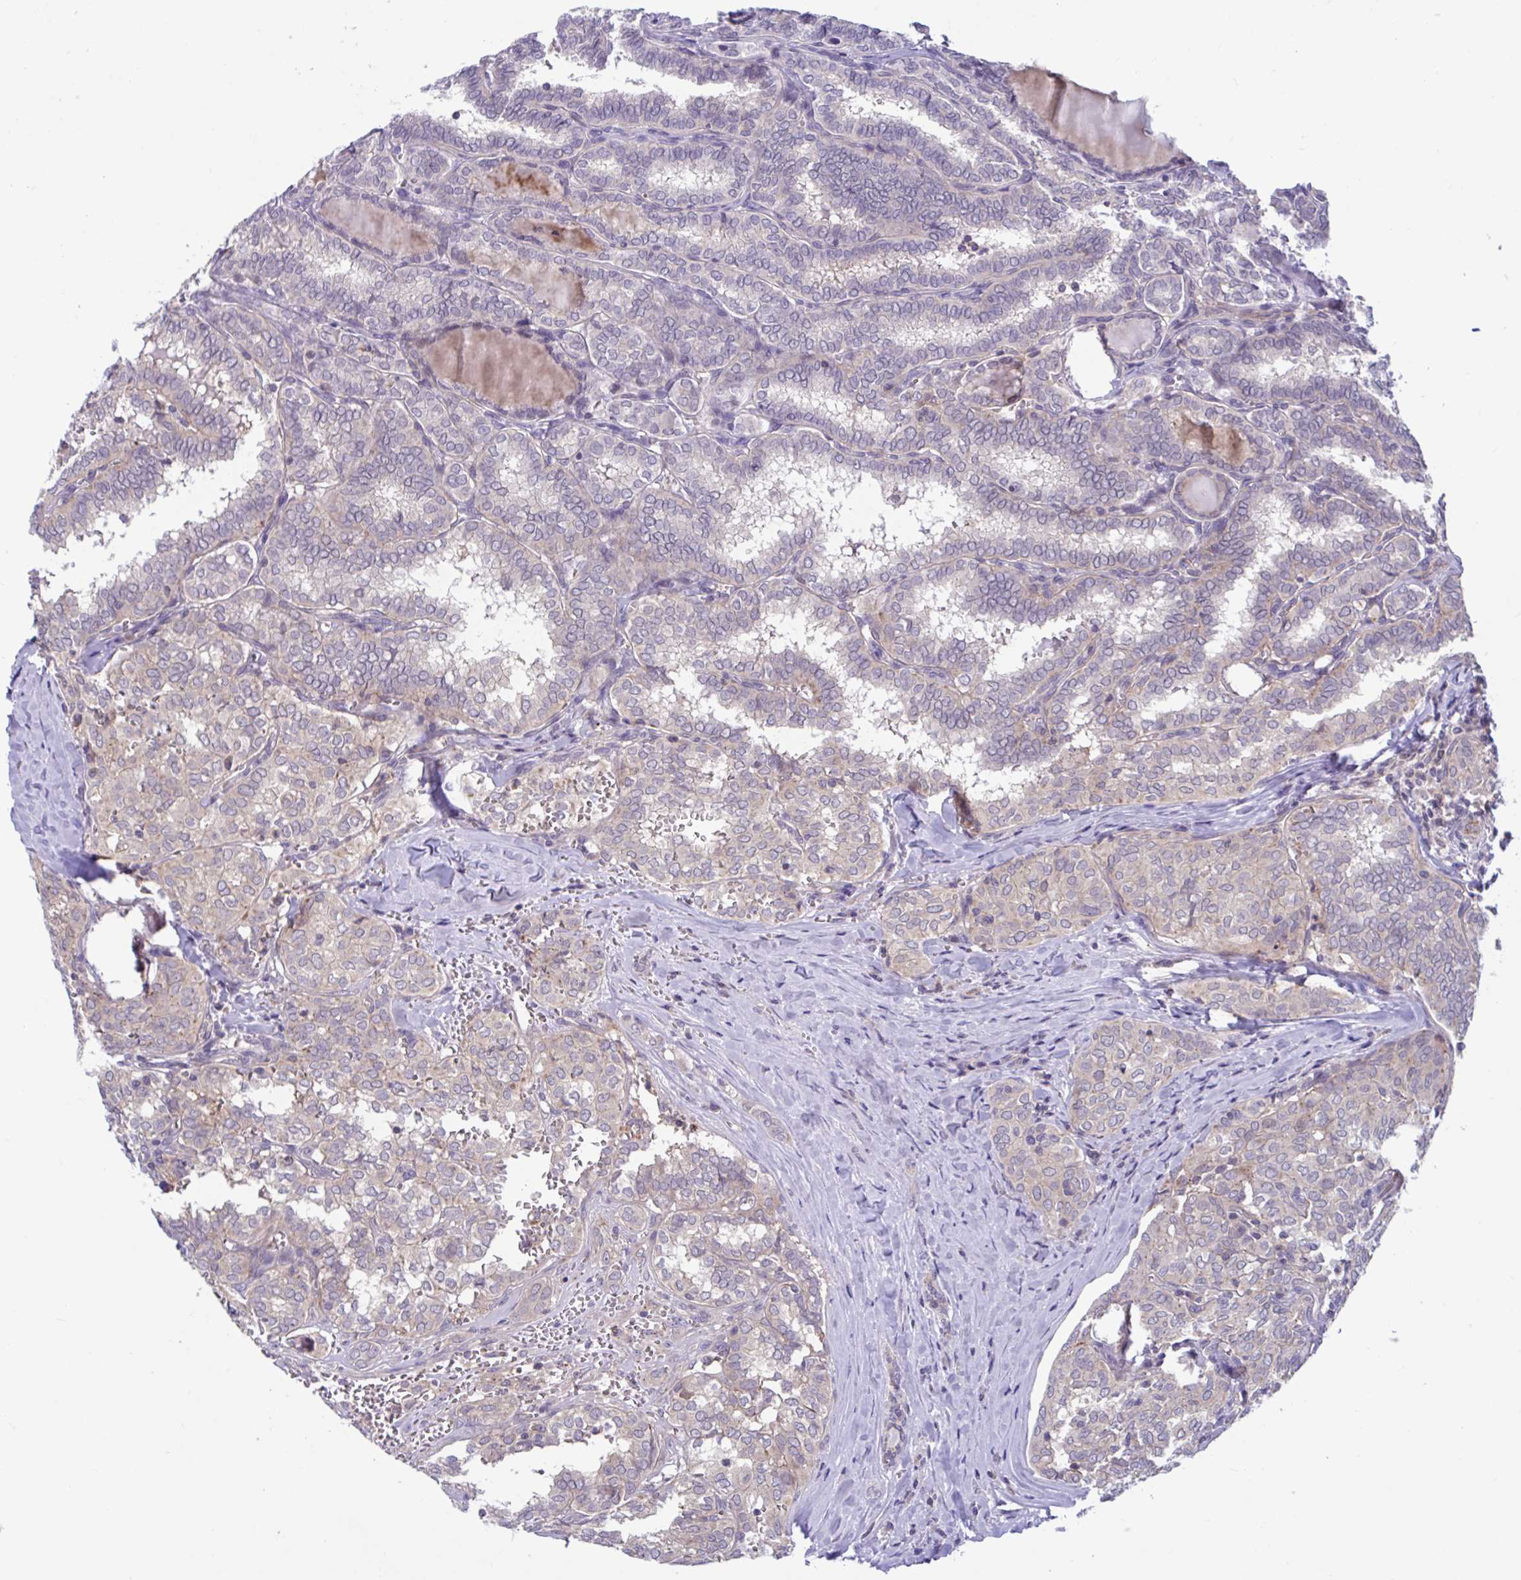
{"staining": {"intensity": "negative", "quantity": "none", "location": "none"}, "tissue": "thyroid cancer", "cell_type": "Tumor cells", "image_type": "cancer", "snomed": [{"axis": "morphology", "description": "Papillary adenocarcinoma, NOS"}, {"axis": "topography", "description": "Thyroid gland"}], "caption": "This is a histopathology image of IHC staining of papillary adenocarcinoma (thyroid), which shows no expression in tumor cells. (Immunohistochemistry (ihc), brightfield microscopy, high magnification).", "gene": "IST1", "patient": {"sex": "female", "age": 30}}